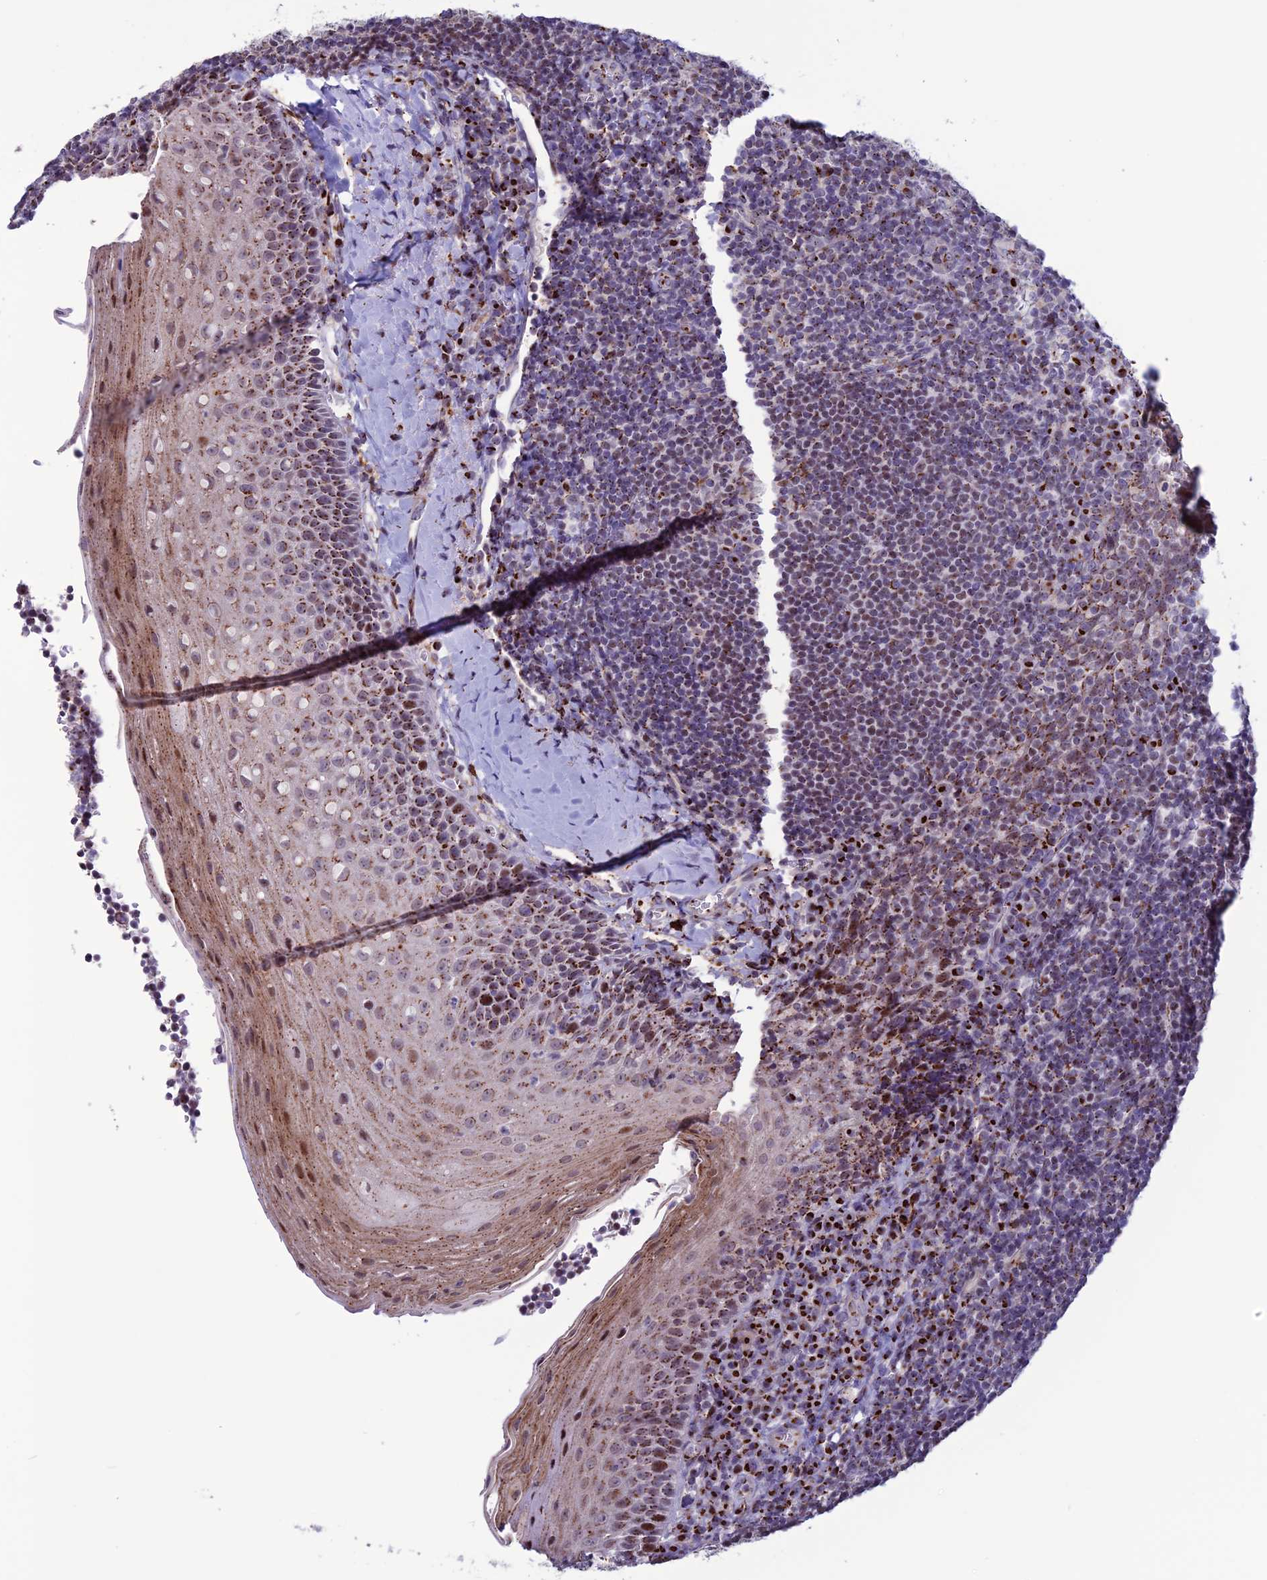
{"staining": {"intensity": "strong", "quantity": "25%-75%", "location": "cytoplasmic/membranous"}, "tissue": "tonsil", "cell_type": "Germinal center cells", "image_type": "normal", "snomed": [{"axis": "morphology", "description": "Normal tissue, NOS"}, {"axis": "topography", "description": "Tonsil"}], "caption": "Immunohistochemical staining of normal tonsil displays strong cytoplasmic/membranous protein positivity in about 25%-75% of germinal center cells.", "gene": "PLEKHA4", "patient": {"sex": "male", "age": 27}}